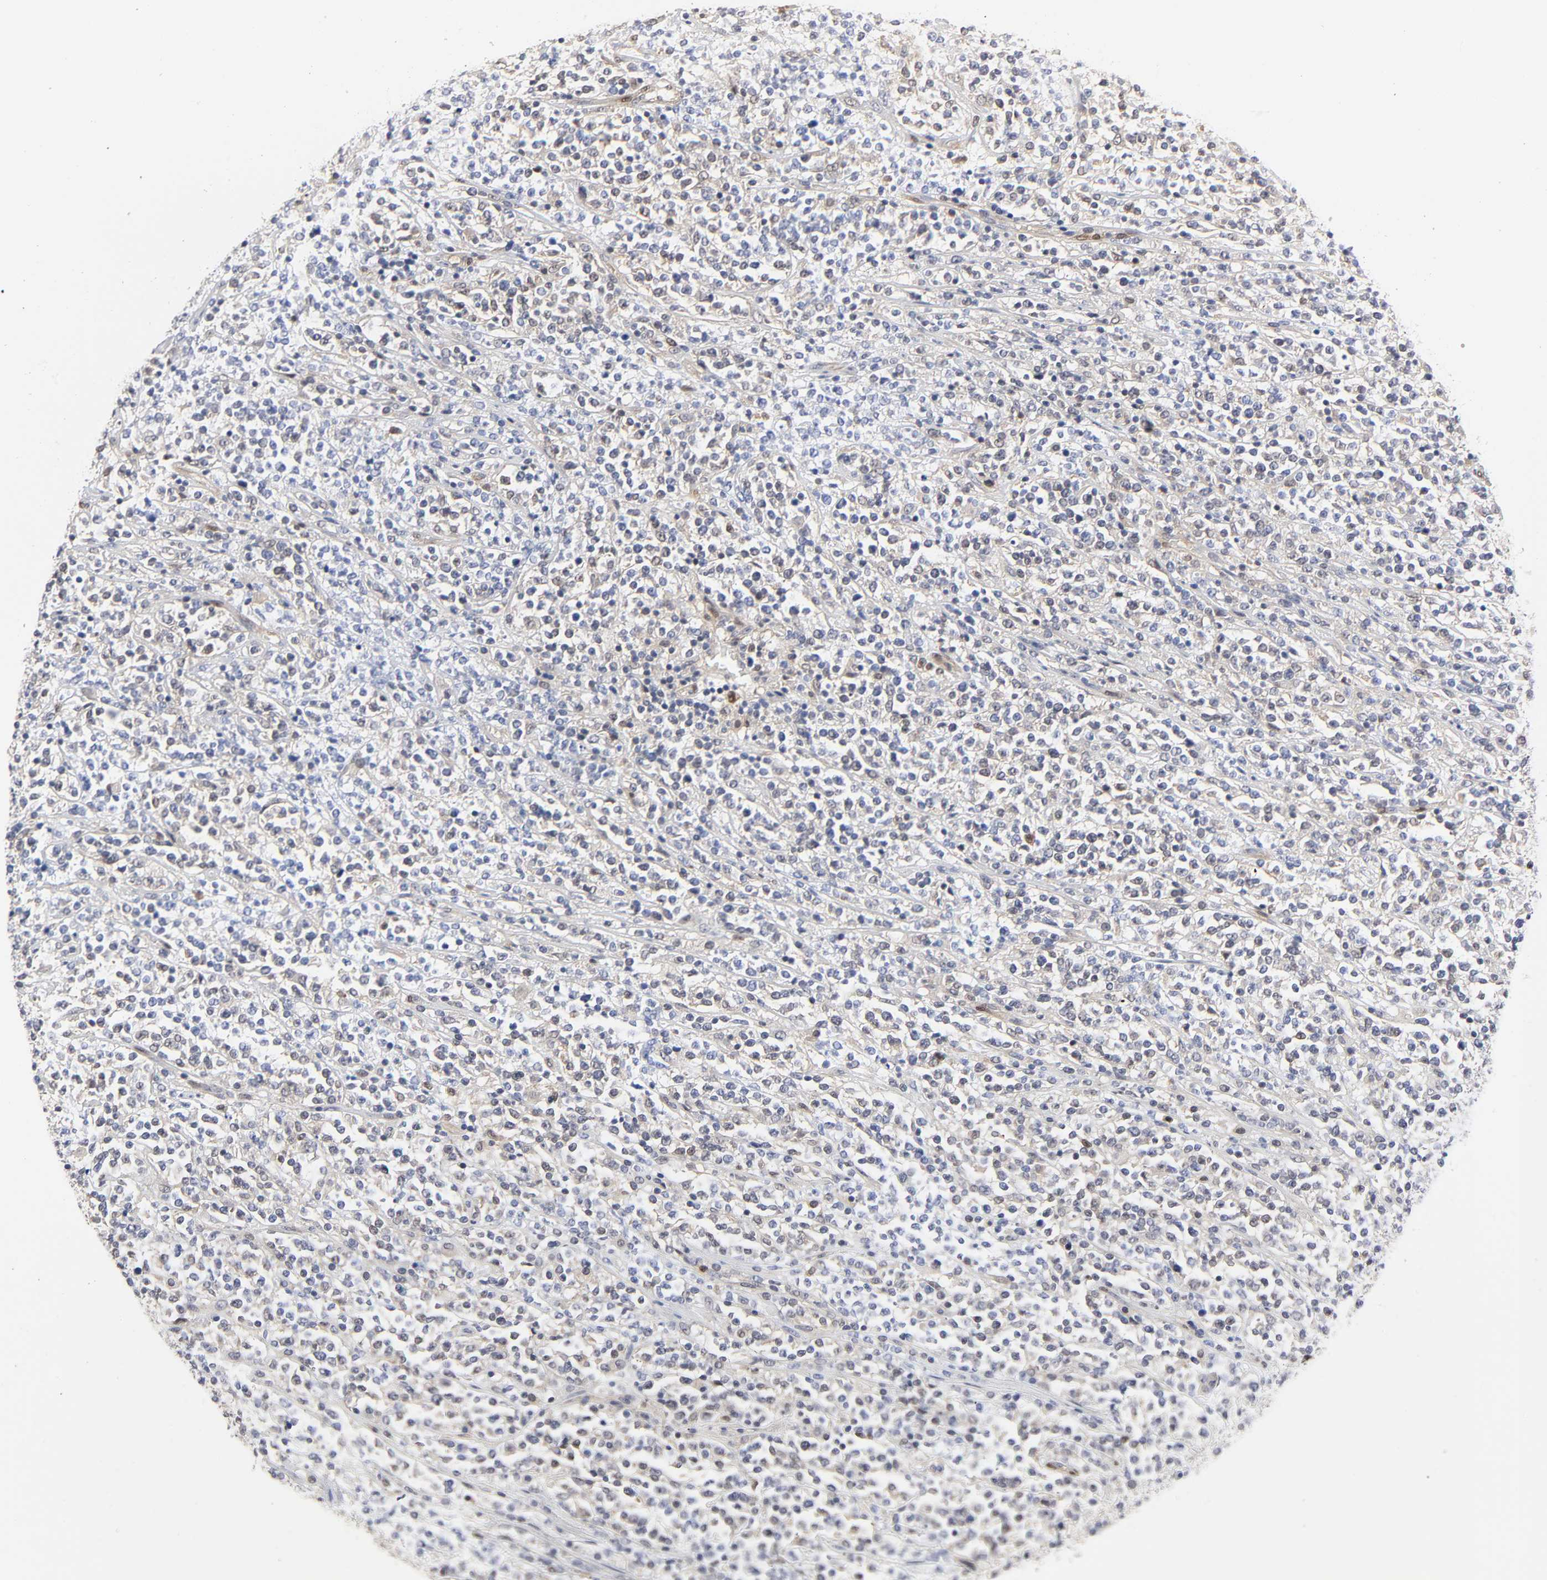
{"staining": {"intensity": "negative", "quantity": "none", "location": "none"}, "tissue": "lymphoma", "cell_type": "Tumor cells", "image_type": "cancer", "snomed": [{"axis": "morphology", "description": "Malignant lymphoma, non-Hodgkin's type, High grade"}, {"axis": "topography", "description": "Soft tissue"}], "caption": "This is a micrograph of immunohistochemistry (IHC) staining of lymphoma, which shows no expression in tumor cells.", "gene": "PTEN", "patient": {"sex": "male", "age": 18}}